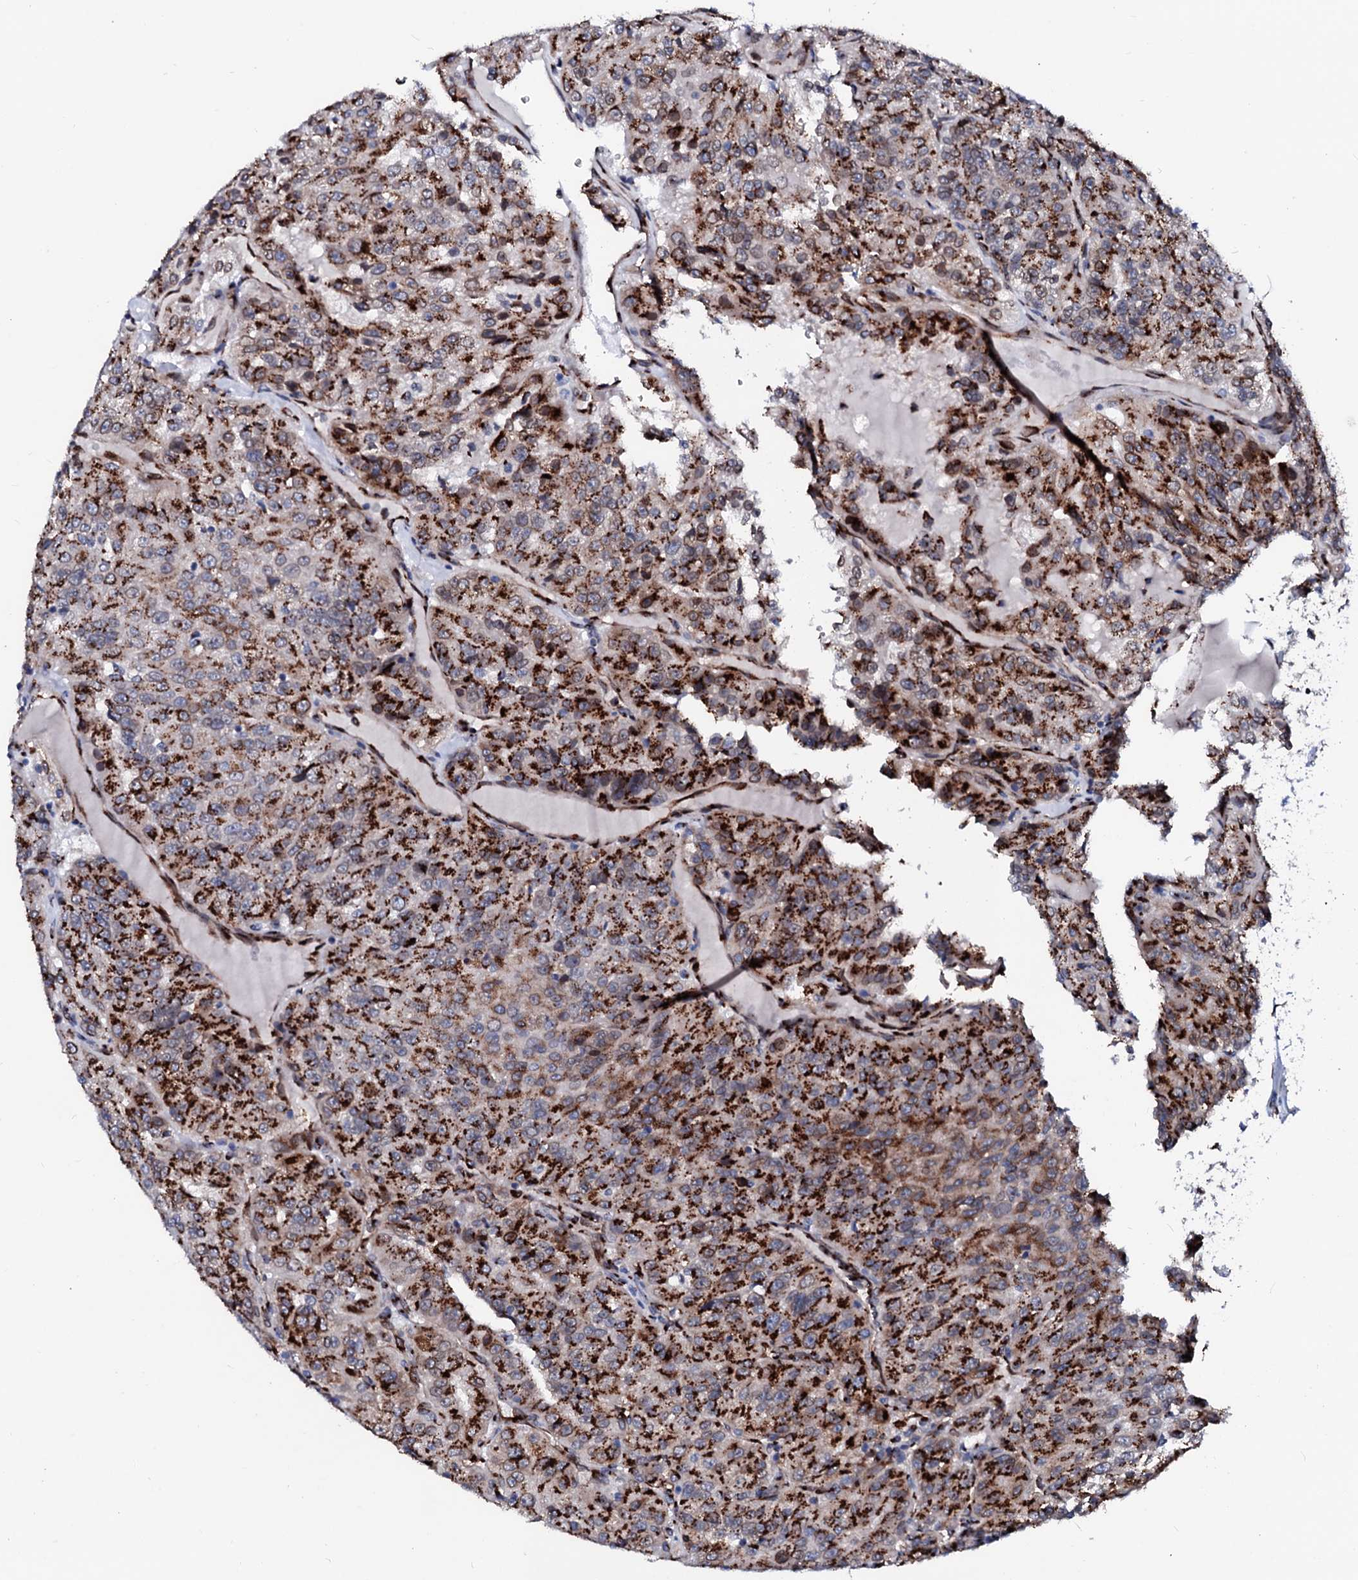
{"staining": {"intensity": "strong", "quantity": ">75%", "location": "cytoplasmic/membranous"}, "tissue": "renal cancer", "cell_type": "Tumor cells", "image_type": "cancer", "snomed": [{"axis": "morphology", "description": "Adenocarcinoma, NOS"}, {"axis": "topography", "description": "Kidney"}], "caption": "A brown stain highlights strong cytoplasmic/membranous positivity of a protein in renal cancer tumor cells.", "gene": "TMCO3", "patient": {"sex": "female", "age": 63}}